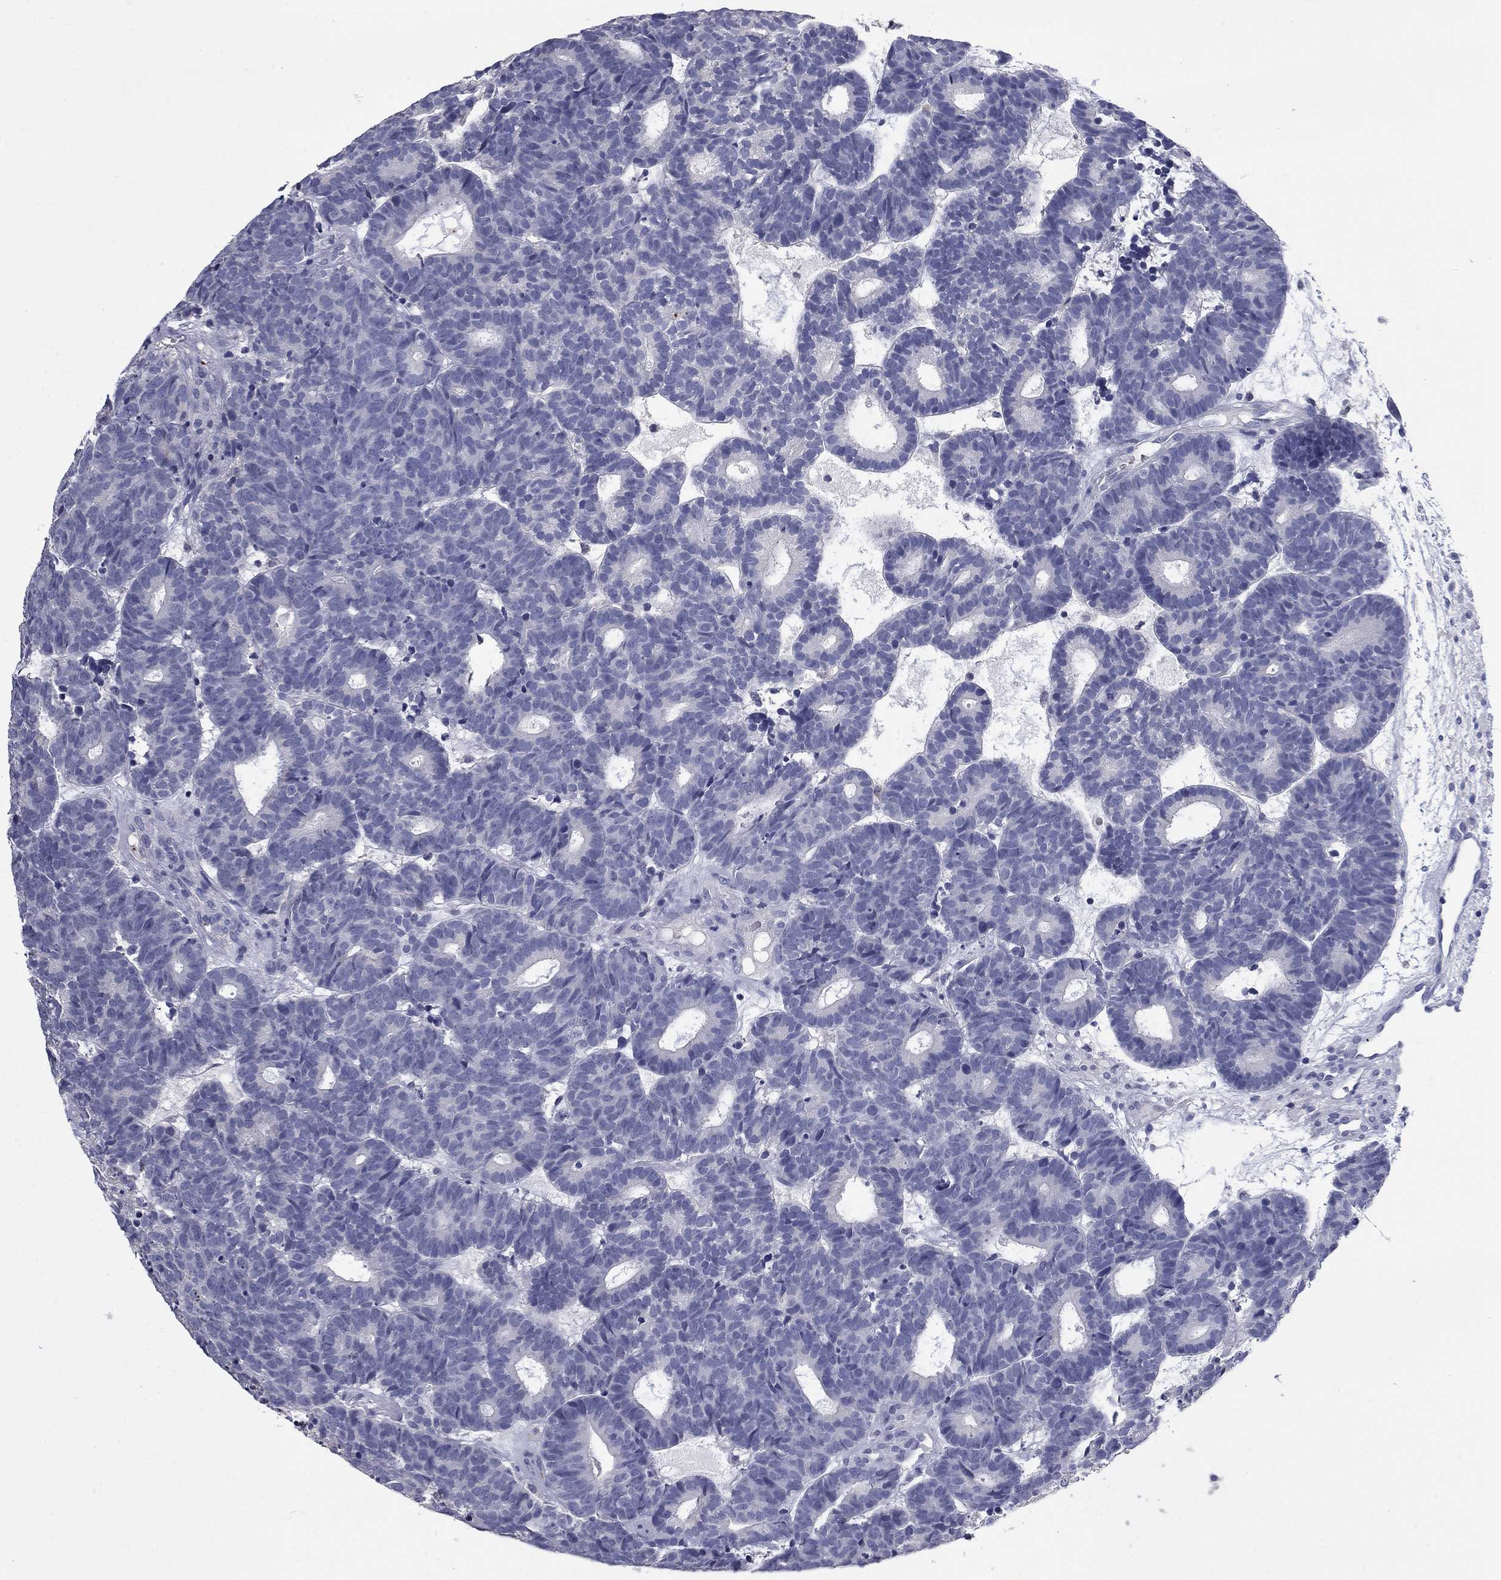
{"staining": {"intensity": "negative", "quantity": "none", "location": "none"}, "tissue": "head and neck cancer", "cell_type": "Tumor cells", "image_type": "cancer", "snomed": [{"axis": "morphology", "description": "Adenocarcinoma, NOS"}, {"axis": "topography", "description": "Head-Neck"}], "caption": "IHC of head and neck adenocarcinoma reveals no staining in tumor cells.", "gene": "PLEK", "patient": {"sex": "female", "age": 81}}